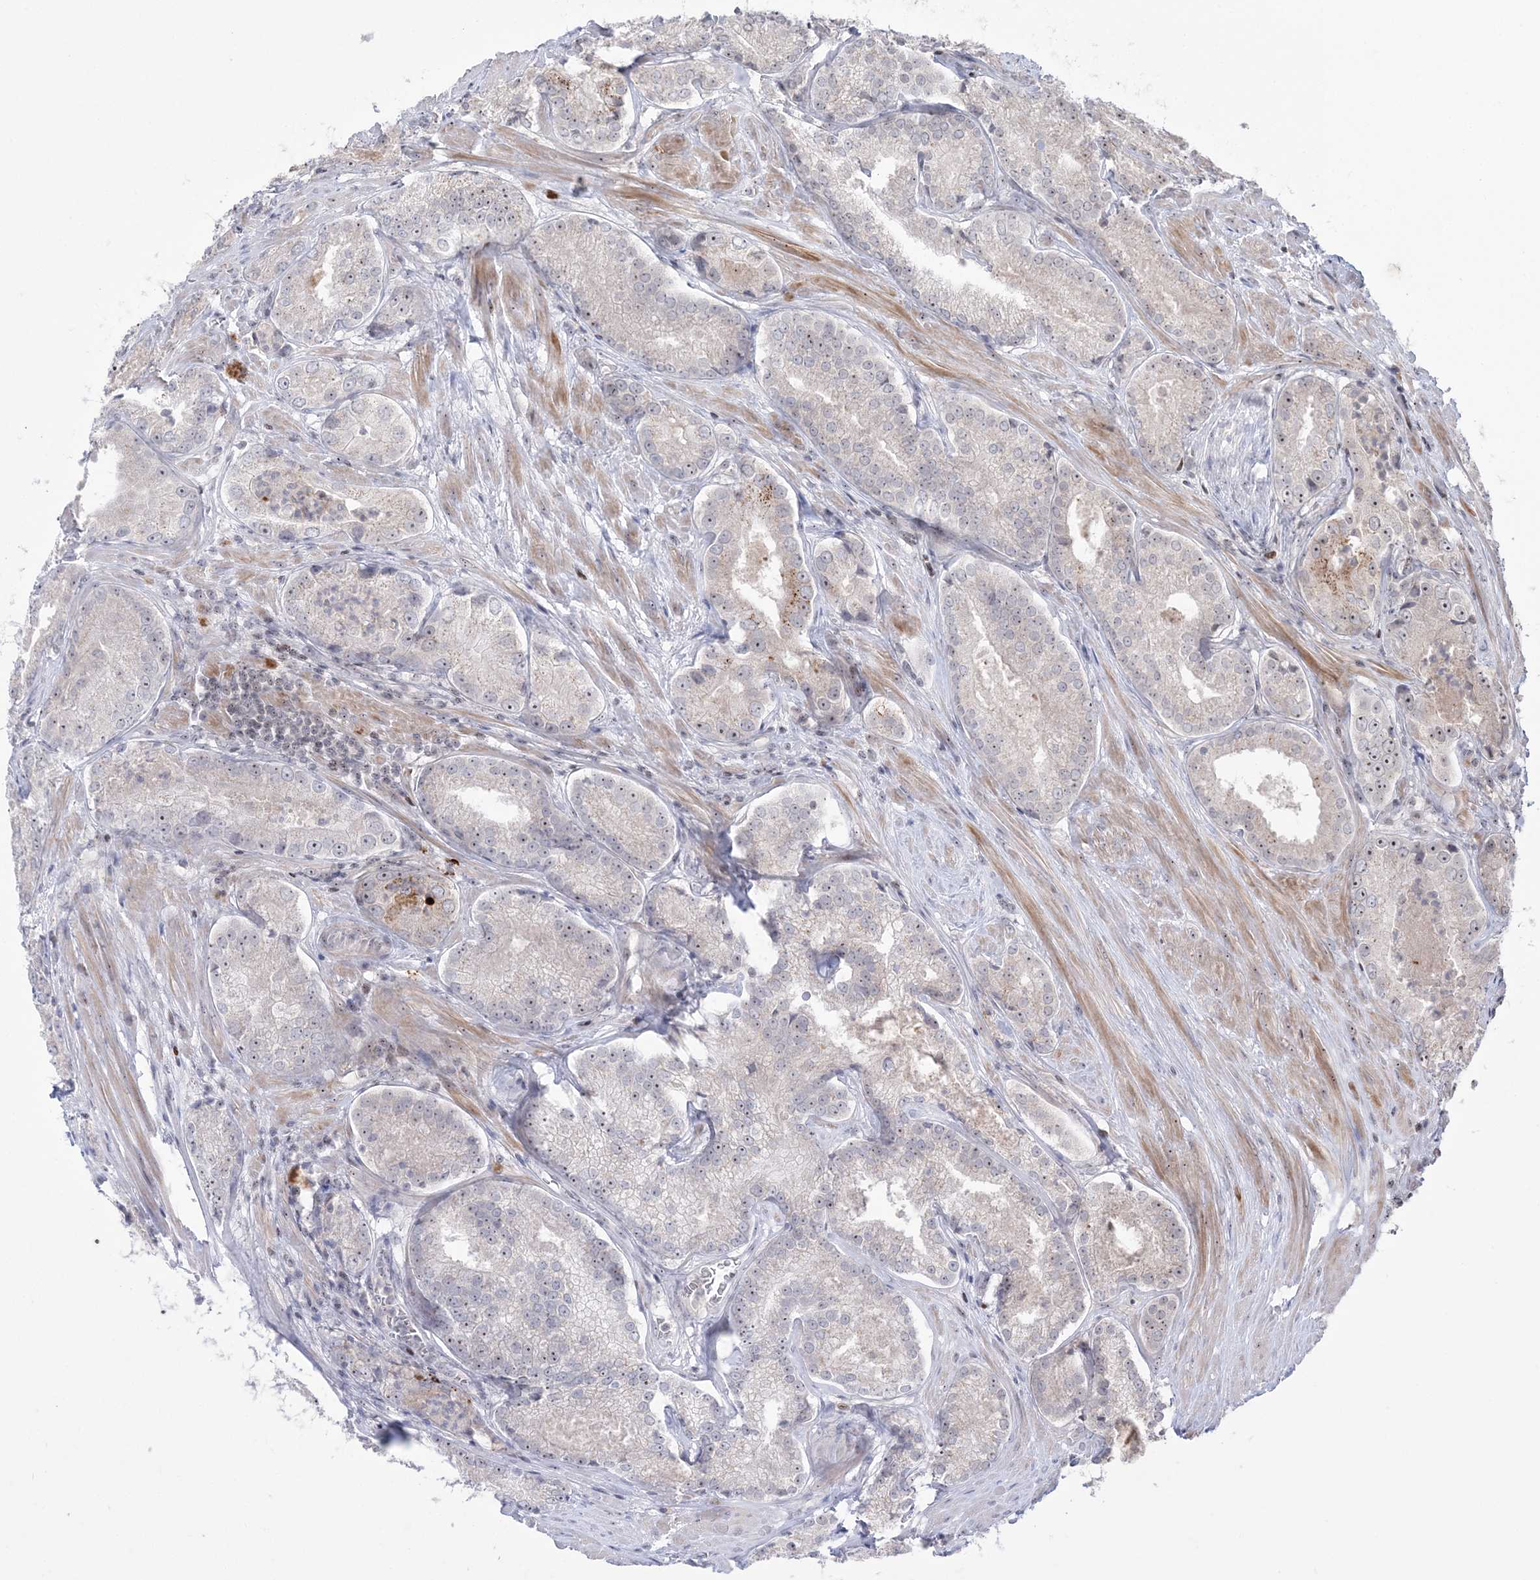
{"staining": {"intensity": "negative", "quantity": "none", "location": "none"}, "tissue": "prostate cancer", "cell_type": "Tumor cells", "image_type": "cancer", "snomed": [{"axis": "morphology", "description": "Adenocarcinoma, Low grade"}, {"axis": "topography", "description": "Prostate"}], "caption": "Immunohistochemical staining of prostate adenocarcinoma (low-grade) displays no significant expression in tumor cells.", "gene": "SH3BP4", "patient": {"sex": "male", "age": 54}}